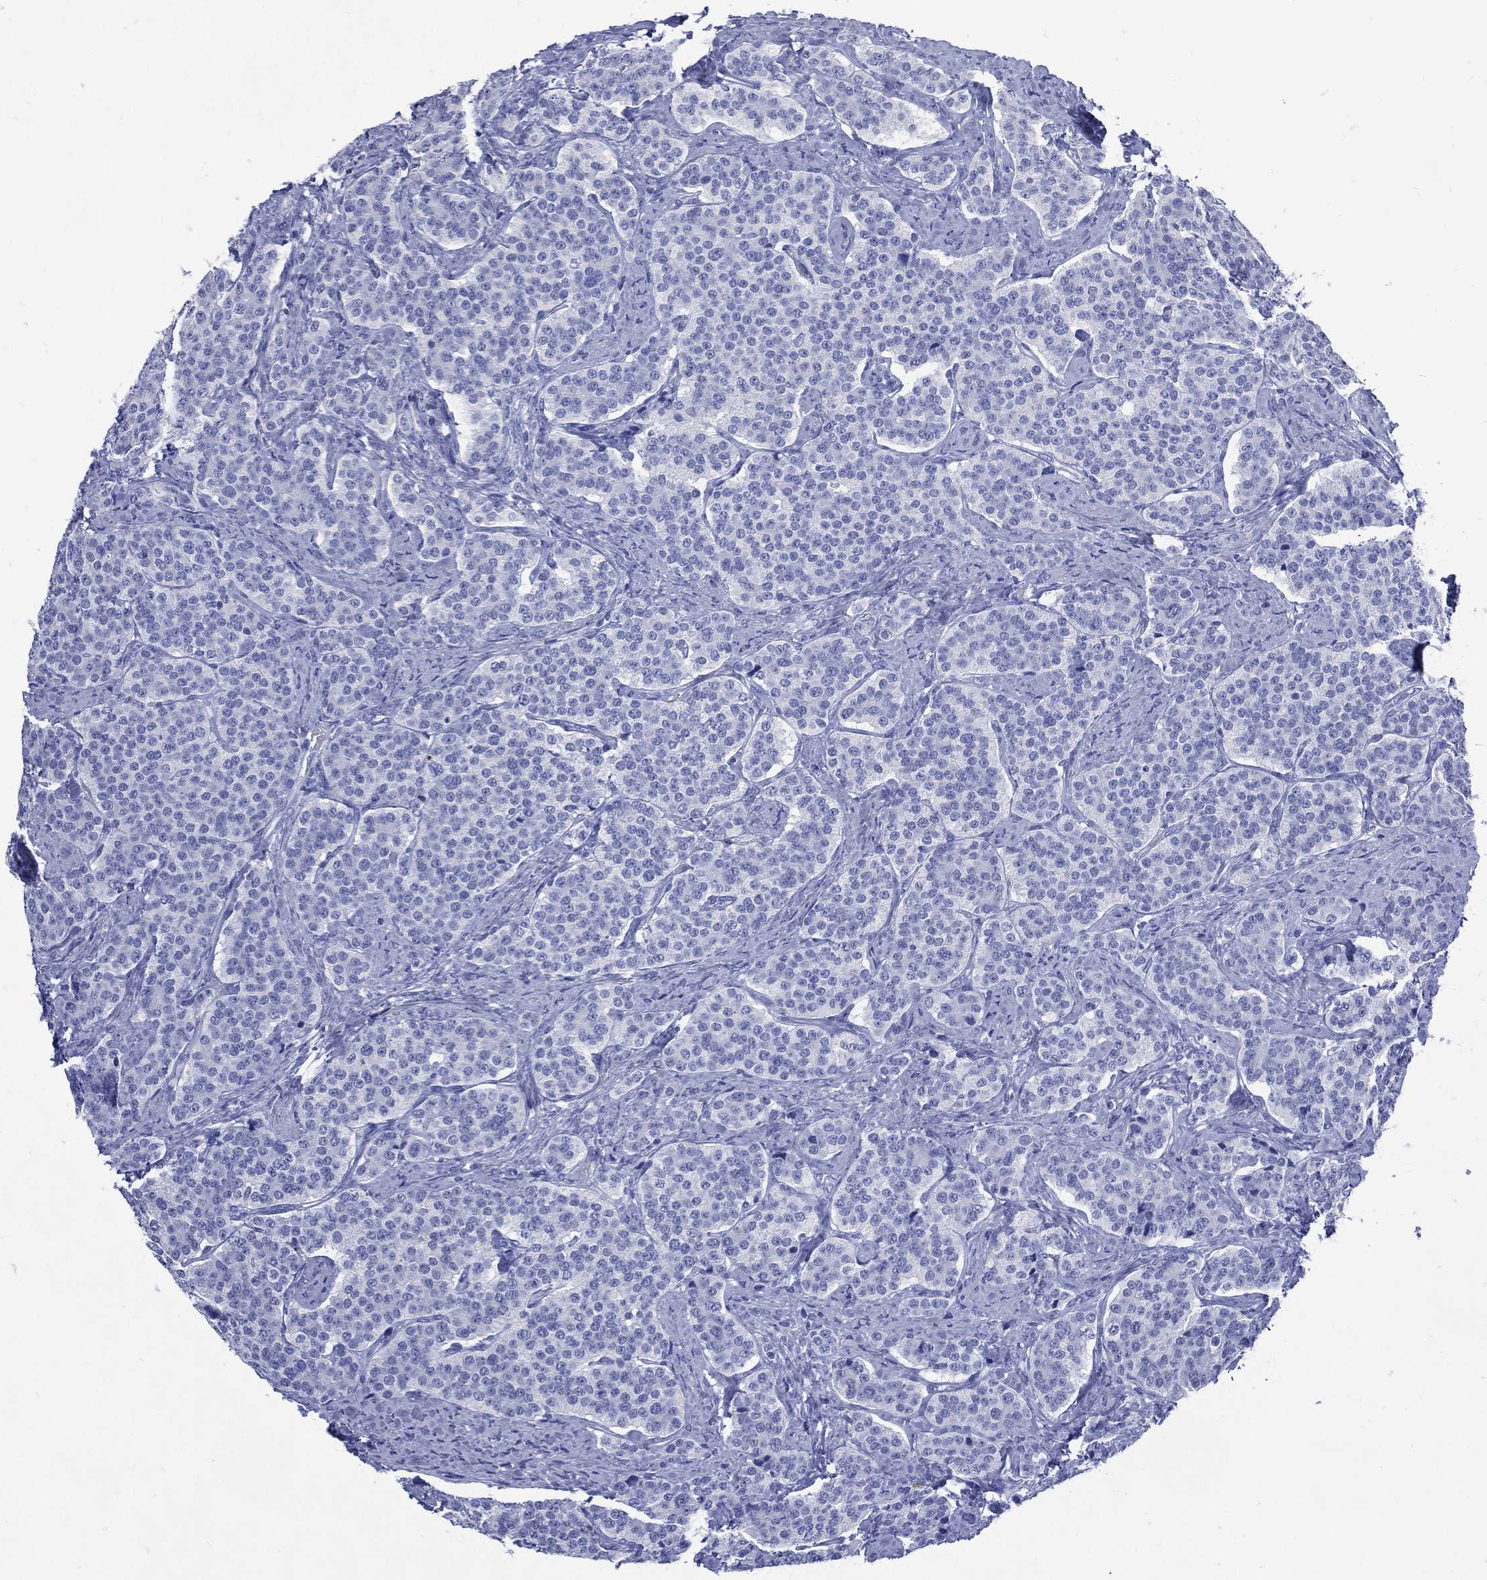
{"staining": {"intensity": "negative", "quantity": "none", "location": "none"}, "tissue": "carcinoid", "cell_type": "Tumor cells", "image_type": "cancer", "snomed": [{"axis": "morphology", "description": "Carcinoid, malignant, NOS"}, {"axis": "topography", "description": "Small intestine"}], "caption": "This is an immunohistochemistry histopathology image of human carcinoid (malignant). There is no expression in tumor cells.", "gene": "SHCBP1L", "patient": {"sex": "female", "age": 58}}